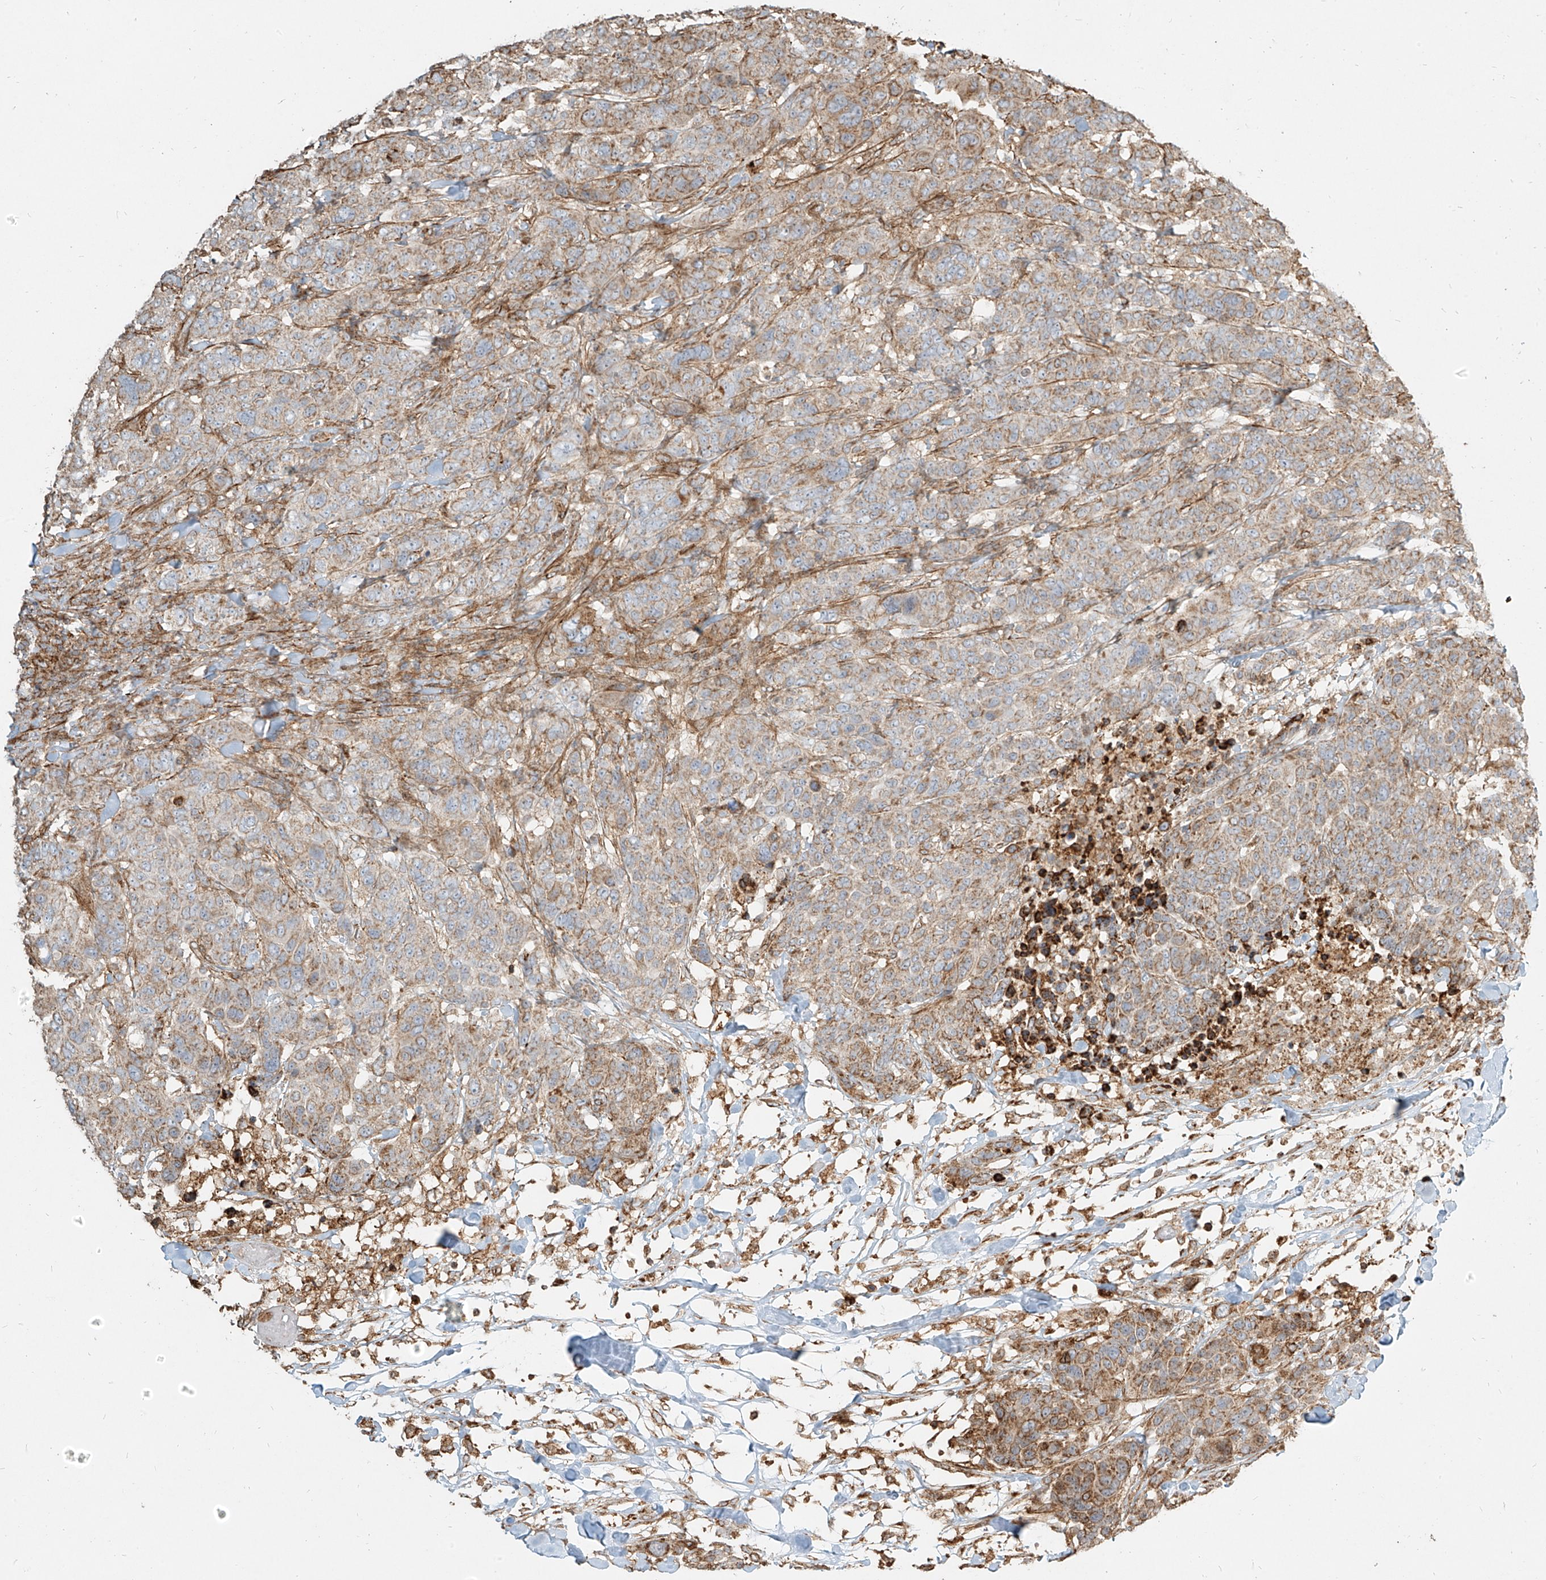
{"staining": {"intensity": "weak", "quantity": ">75%", "location": "cytoplasmic/membranous"}, "tissue": "breast cancer", "cell_type": "Tumor cells", "image_type": "cancer", "snomed": [{"axis": "morphology", "description": "Duct carcinoma"}, {"axis": "topography", "description": "Breast"}], "caption": "Invasive ductal carcinoma (breast) tissue exhibits weak cytoplasmic/membranous expression in approximately >75% of tumor cells", "gene": "MTX2", "patient": {"sex": "female", "age": 37}}